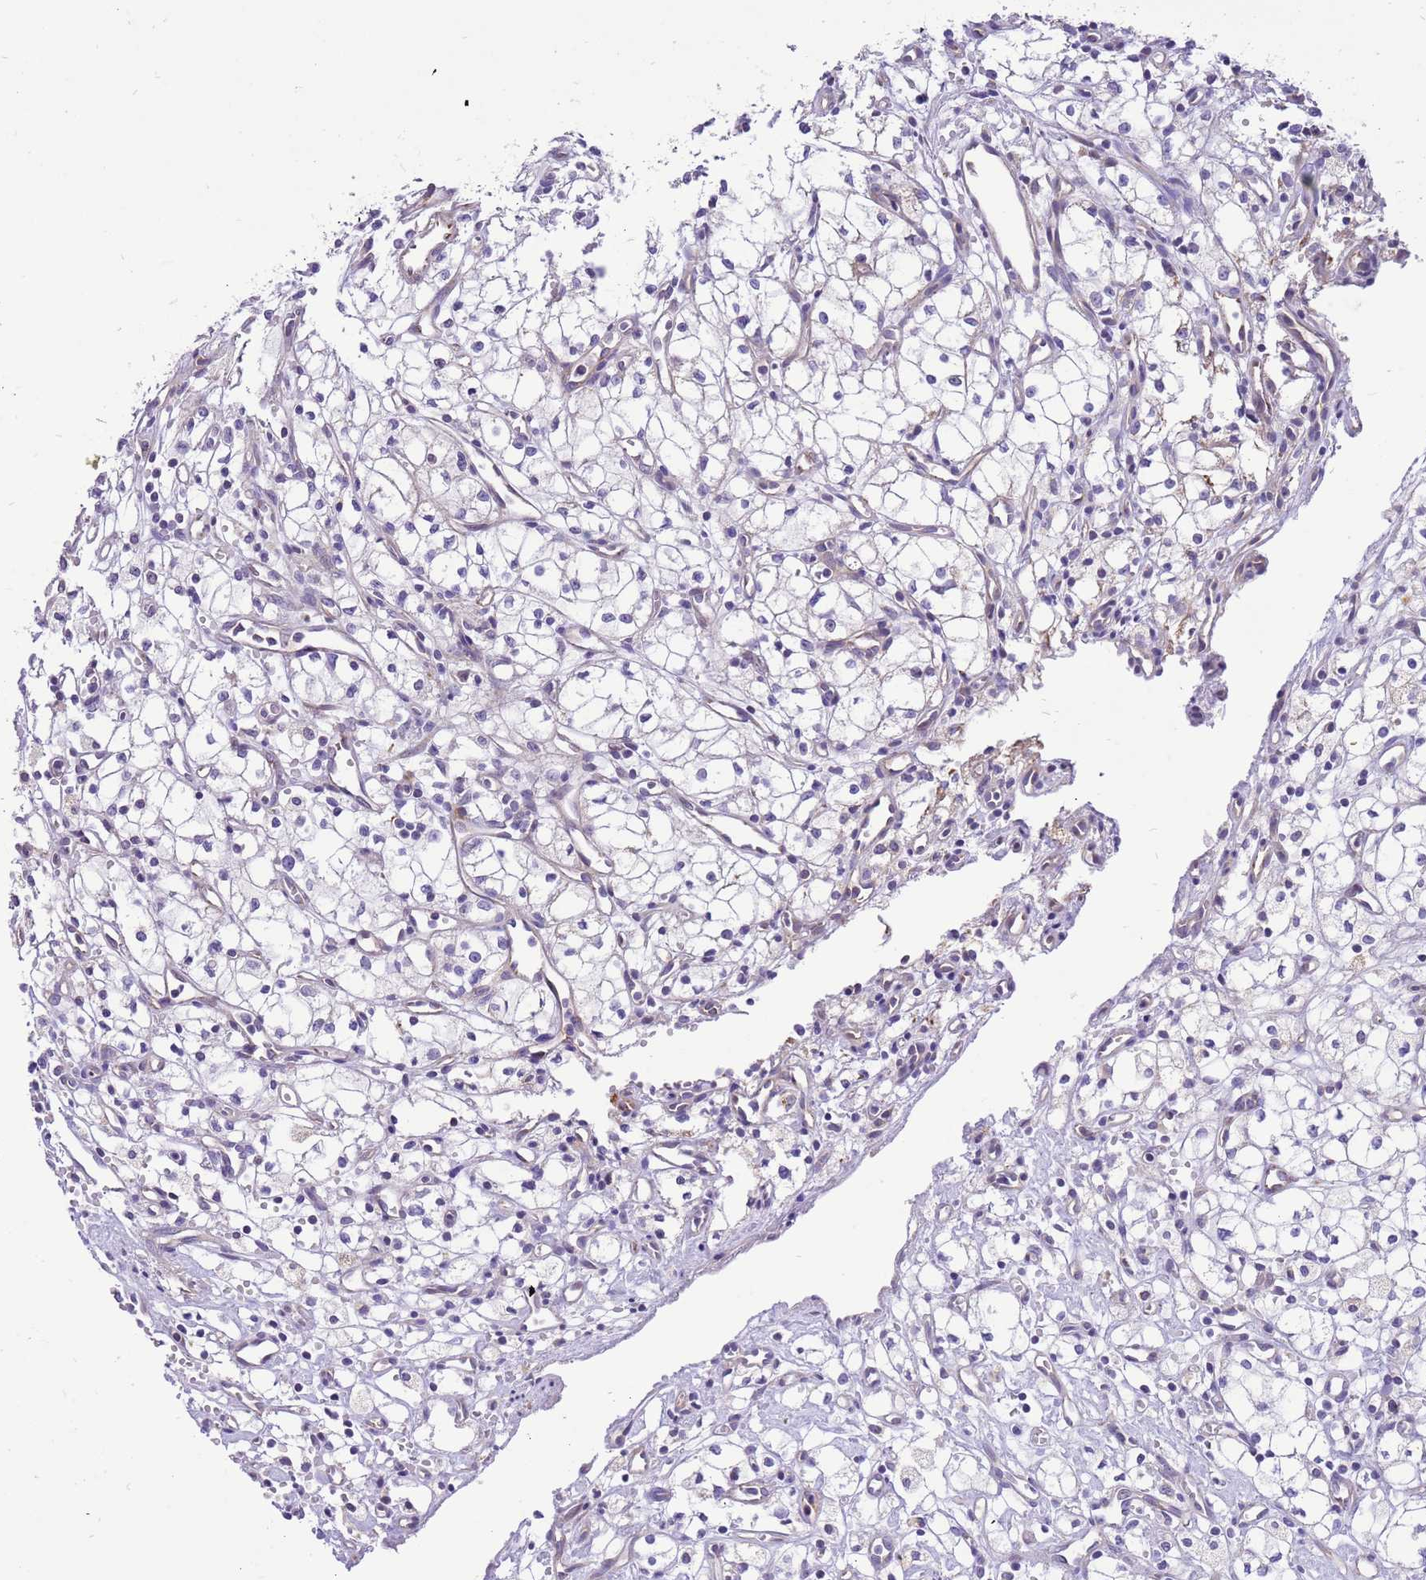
{"staining": {"intensity": "negative", "quantity": "none", "location": "none"}, "tissue": "renal cancer", "cell_type": "Tumor cells", "image_type": "cancer", "snomed": [{"axis": "morphology", "description": "Adenocarcinoma, NOS"}, {"axis": "topography", "description": "Kidney"}], "caption": "Human adenocarcinoma (renal) stained for a protein using IHC displays no staining in tumor cells.", "gene": "COX17", "patient": {"sex": "male", "age": 59}}